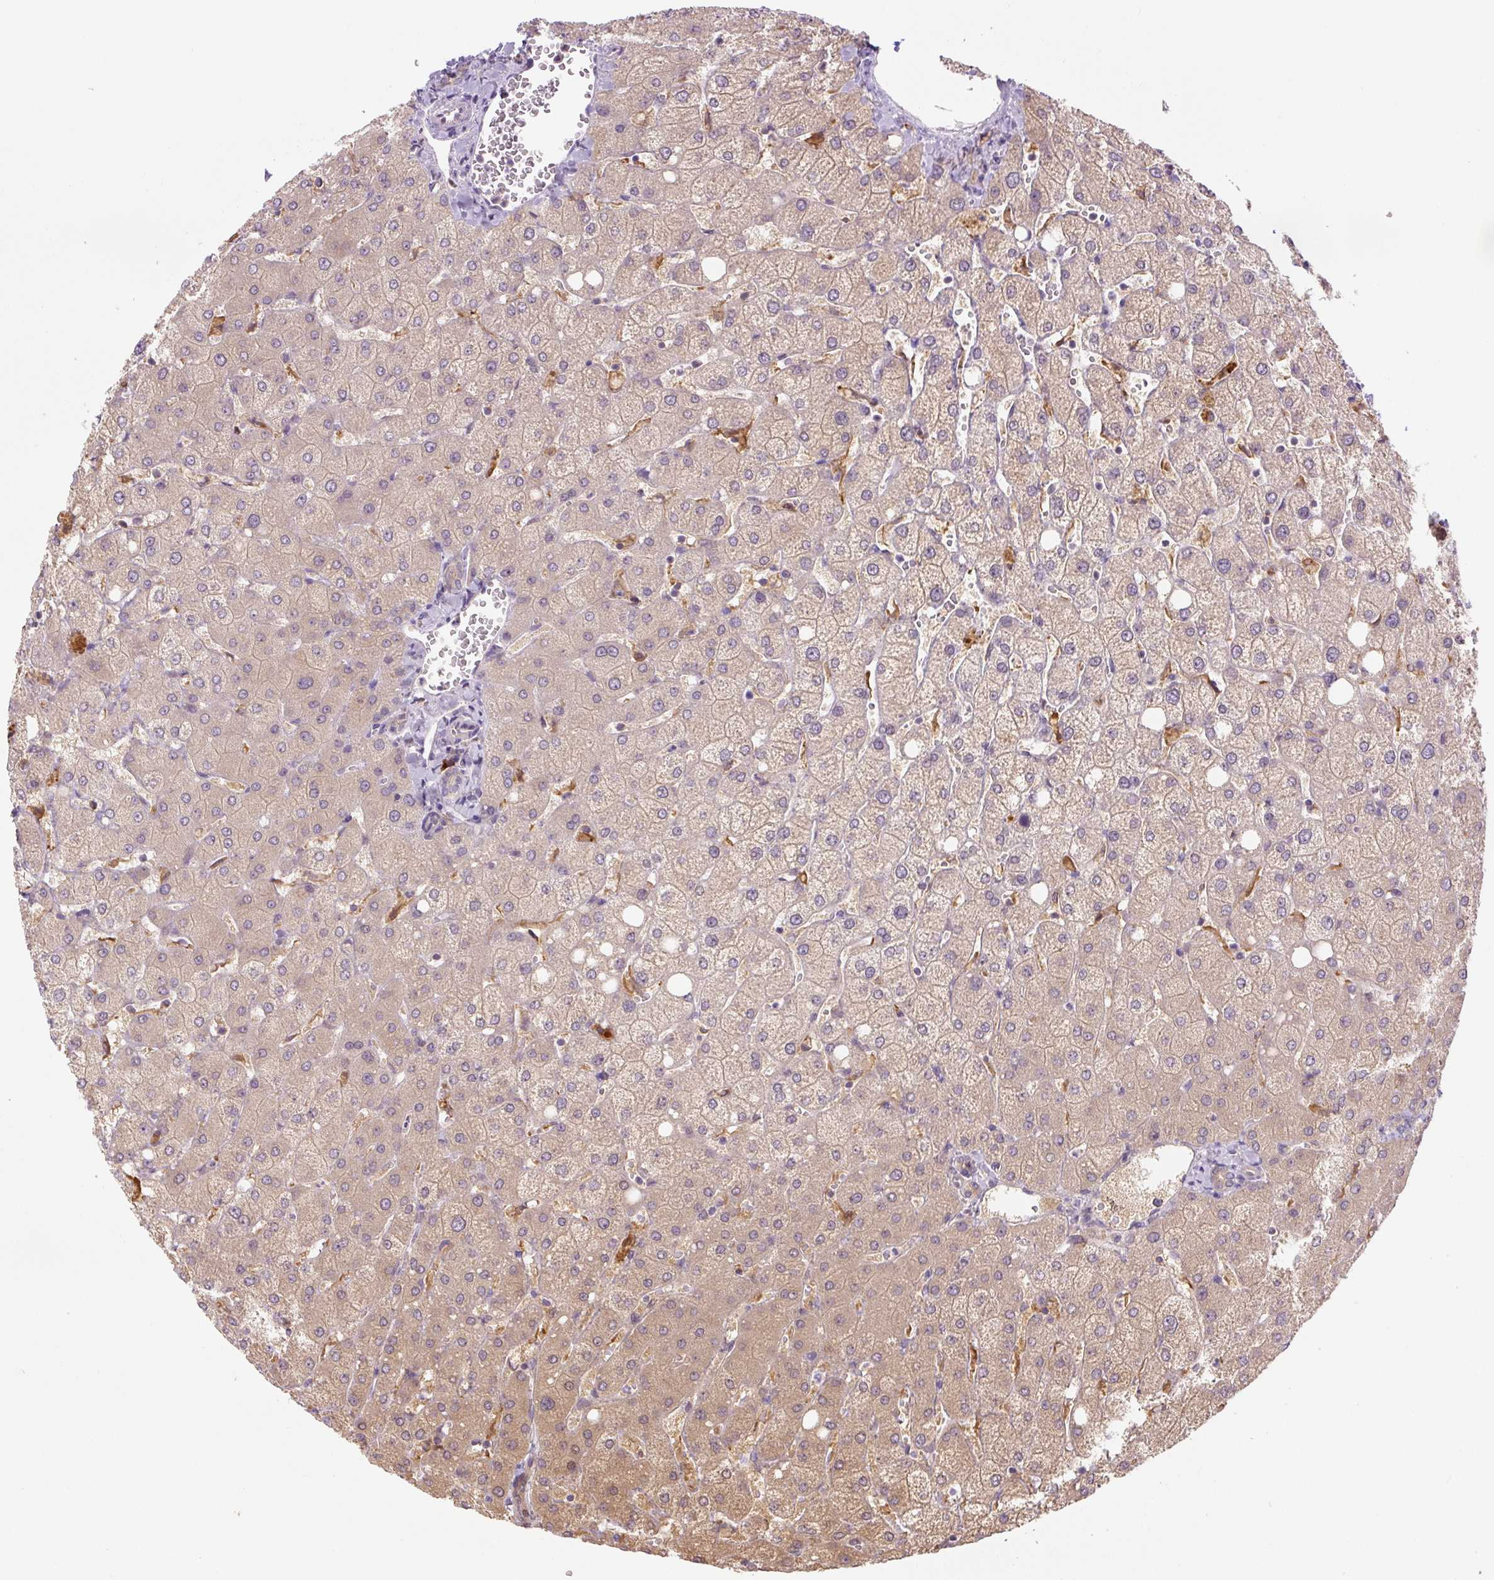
{"staining": {"intensity": "negative", "quantity": "none", "location": "none"}, "tissue": "liver", "cell_type": "Cholangiocytes", "image_type": "normal", "snomed": [{"axis": "morphology", "description": "Normal tissue, NOS"}, {"axis": "topography", "description": "Liver"}], "caption": "Cholangiocytes show no significant protein expression in unremarkable liver.", "gene": "SPSB2", "patient": {"sex": "female", "age": 54}}